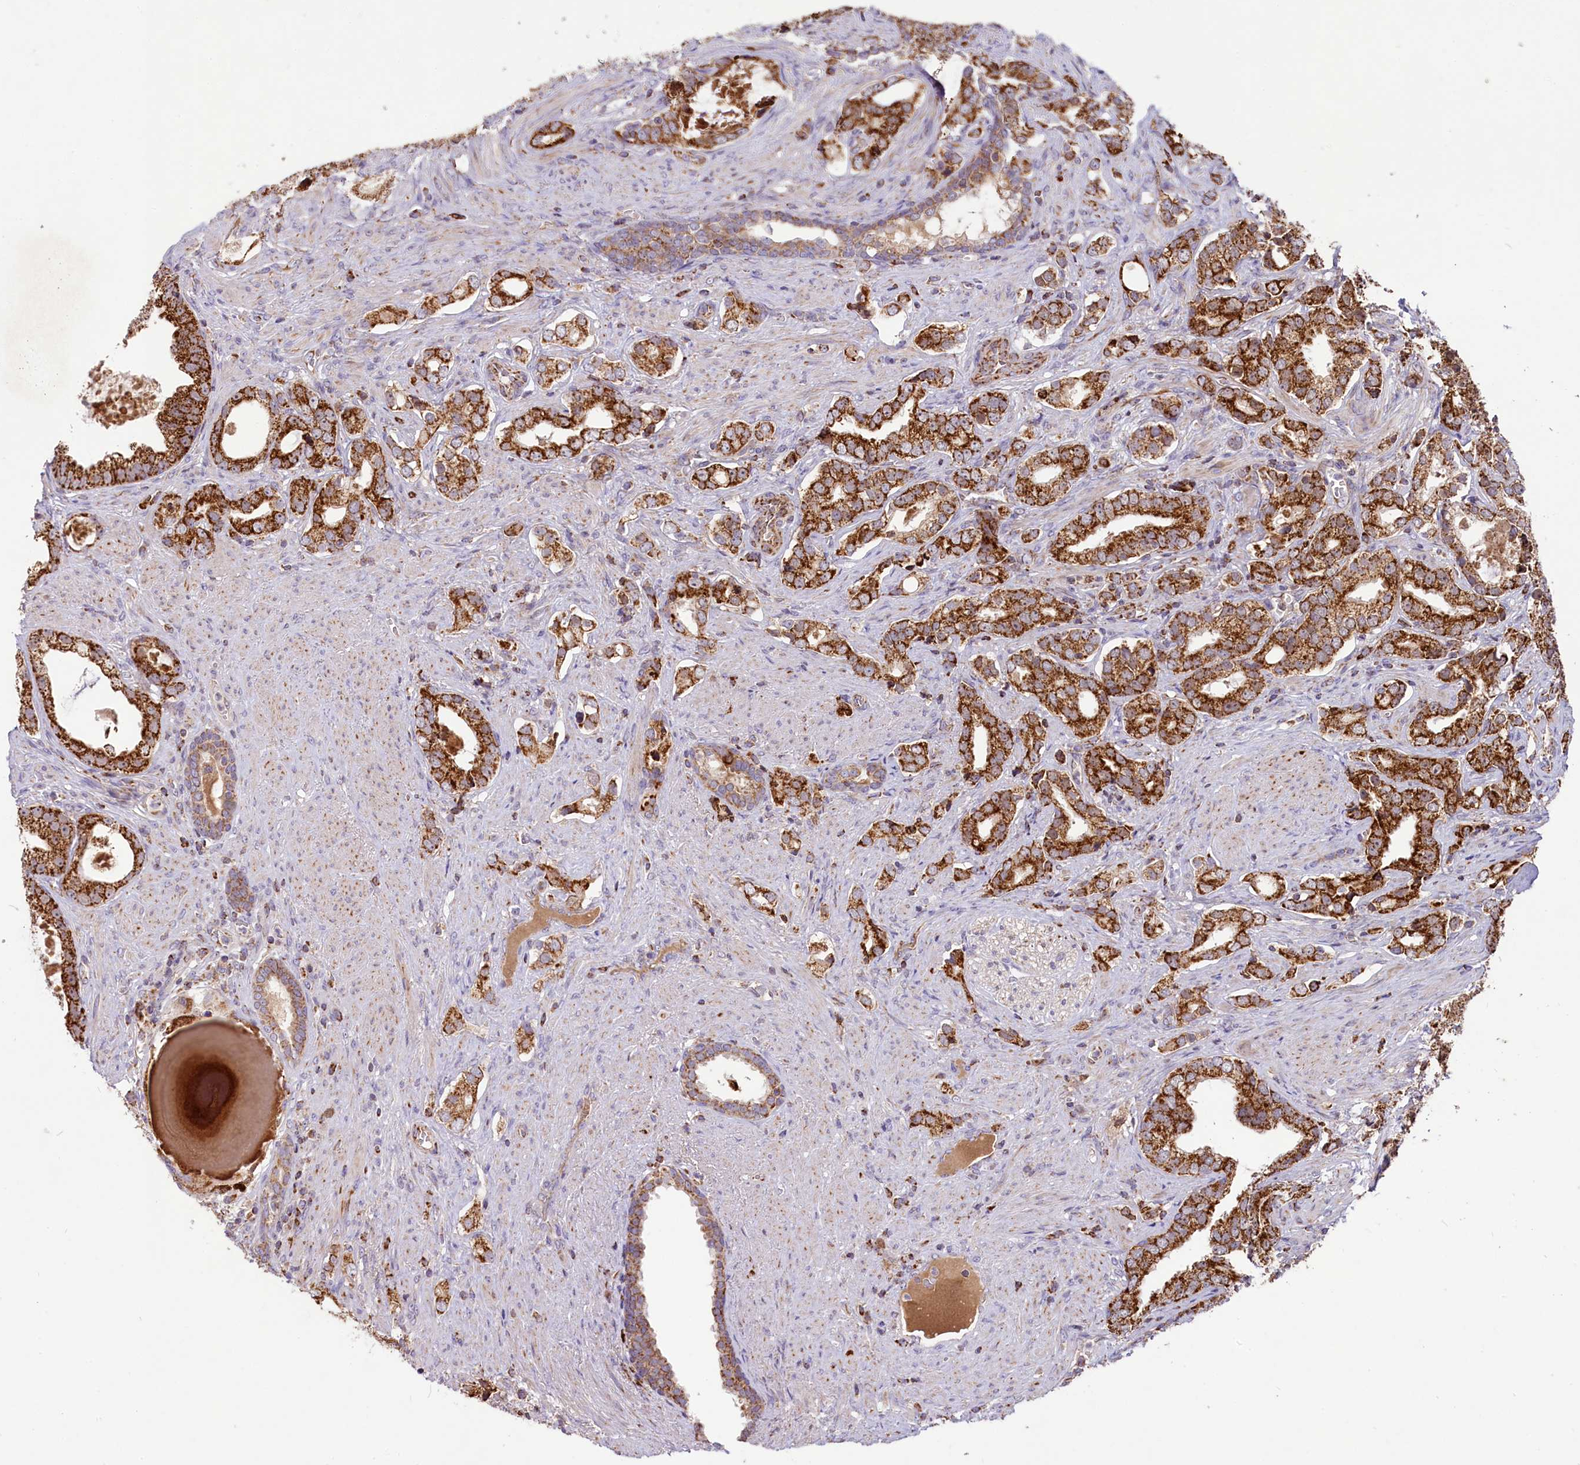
{"staining": {"intensity": "strong", "quantity": ">75%", "location": "cytoplasmic/membranous"}, "tissue": "prostate cancer", "cell_type": "Tumor cells", "image_type": "cancer", "snomed": [{"axis": "morphology", "description": "Adenocarcinoma, High grade"}, {"axis": "topography", "description": "Prostate"}], "caption": "This is an image of immunohistochemistry (IHC) staining of prostate cancer, which shows strong positivity in the cytoplasmic/membranous of tumor cells.", "gene": "COX17", "patient": {"sex": "male", "age": 67}}